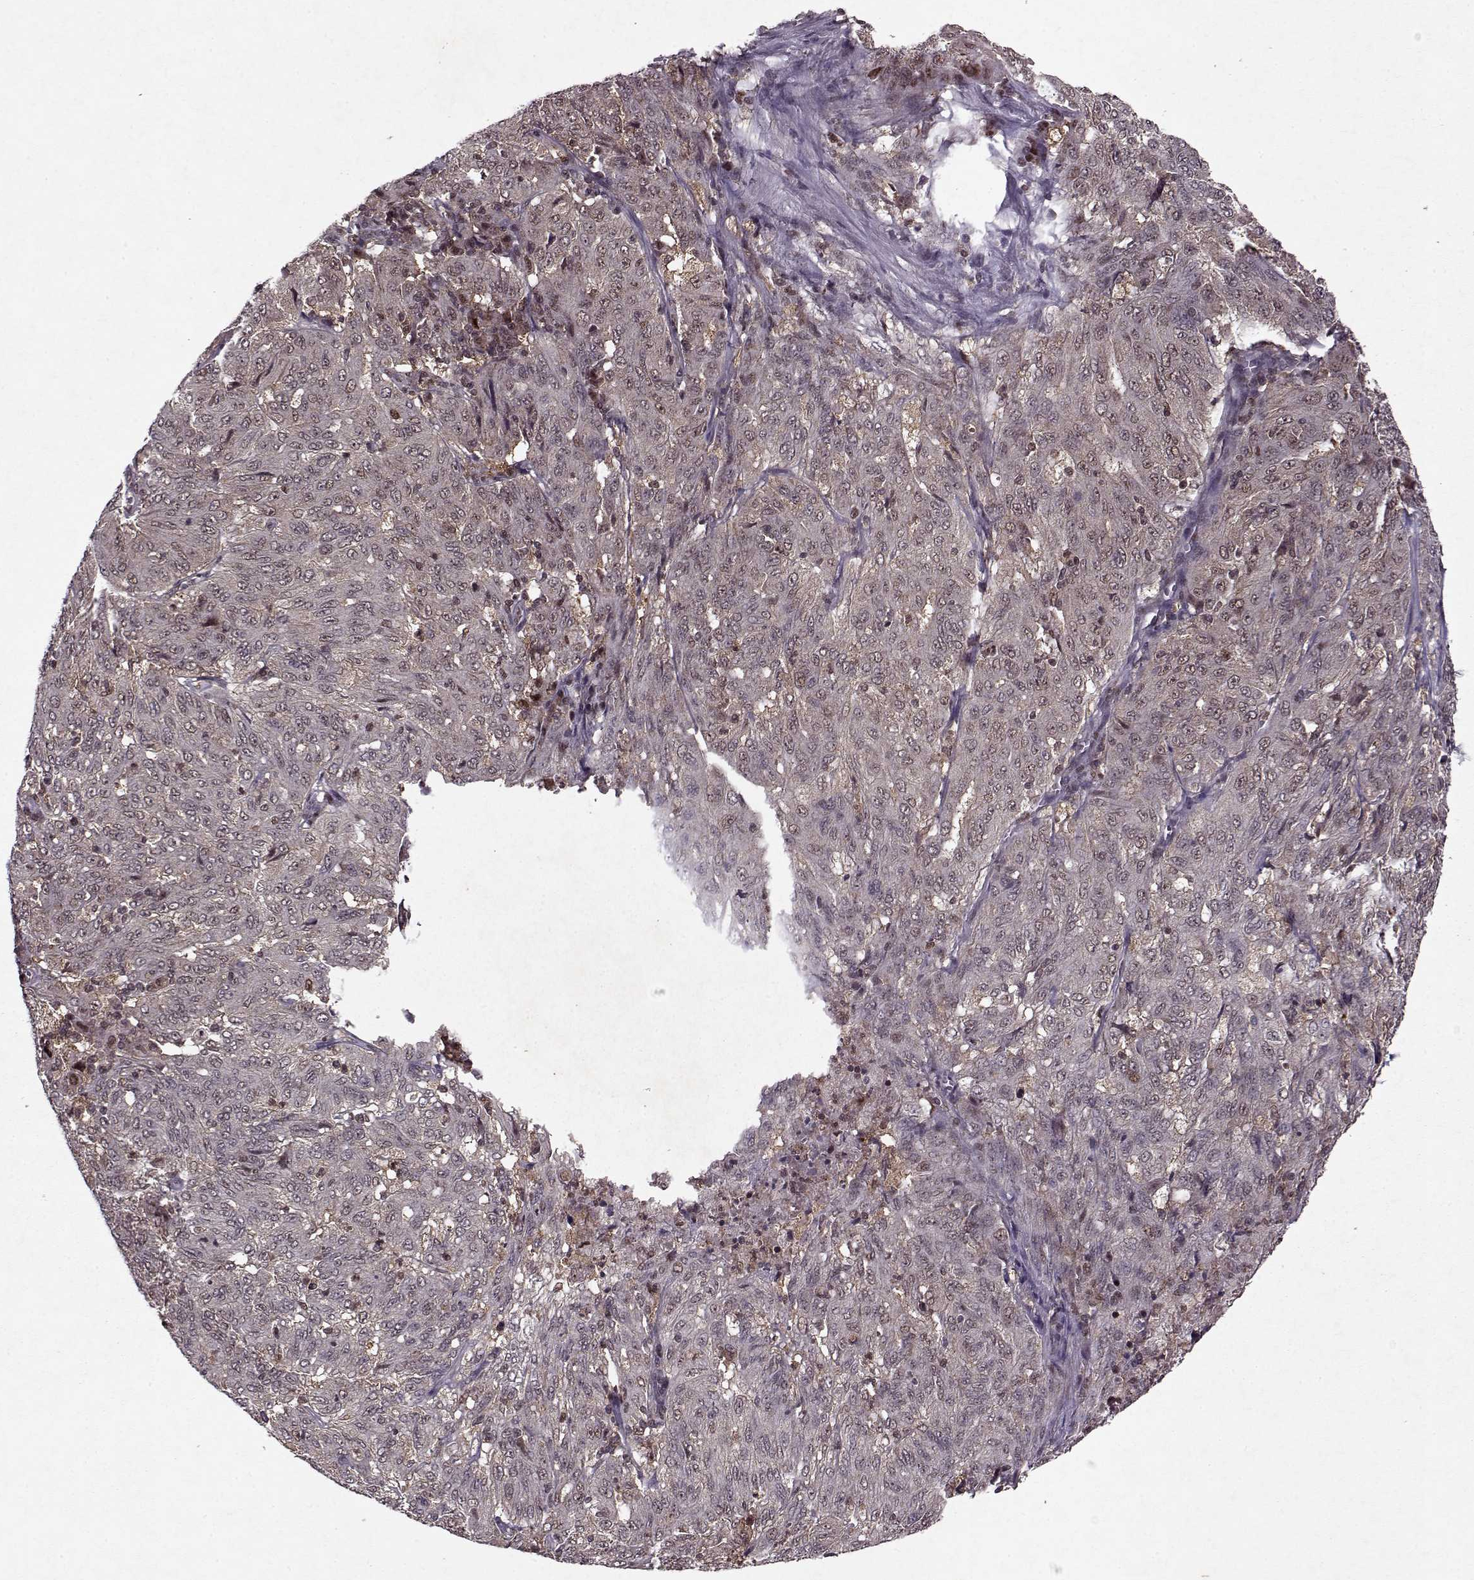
{"staining": {"intensity": "weak", "quantity": "<25%", "location": "cytoplasmic/membranous"}, "tissue": "pancreatic cancer", "cell_type": "Tumor cells", "image_type": "cancer", "snomed": [{"axis": "morphology", "description": "Adenocarcinoma, NOS"}, {"axis": "topography", "description": "Pancreas"}], "caption": "This is an IHC histopathology image of human adenocarcinoma (pancreatic). There is no expression in tumor cells.", "gene": "PSMA7", "patient": {"sex": "male", "age": 63}}